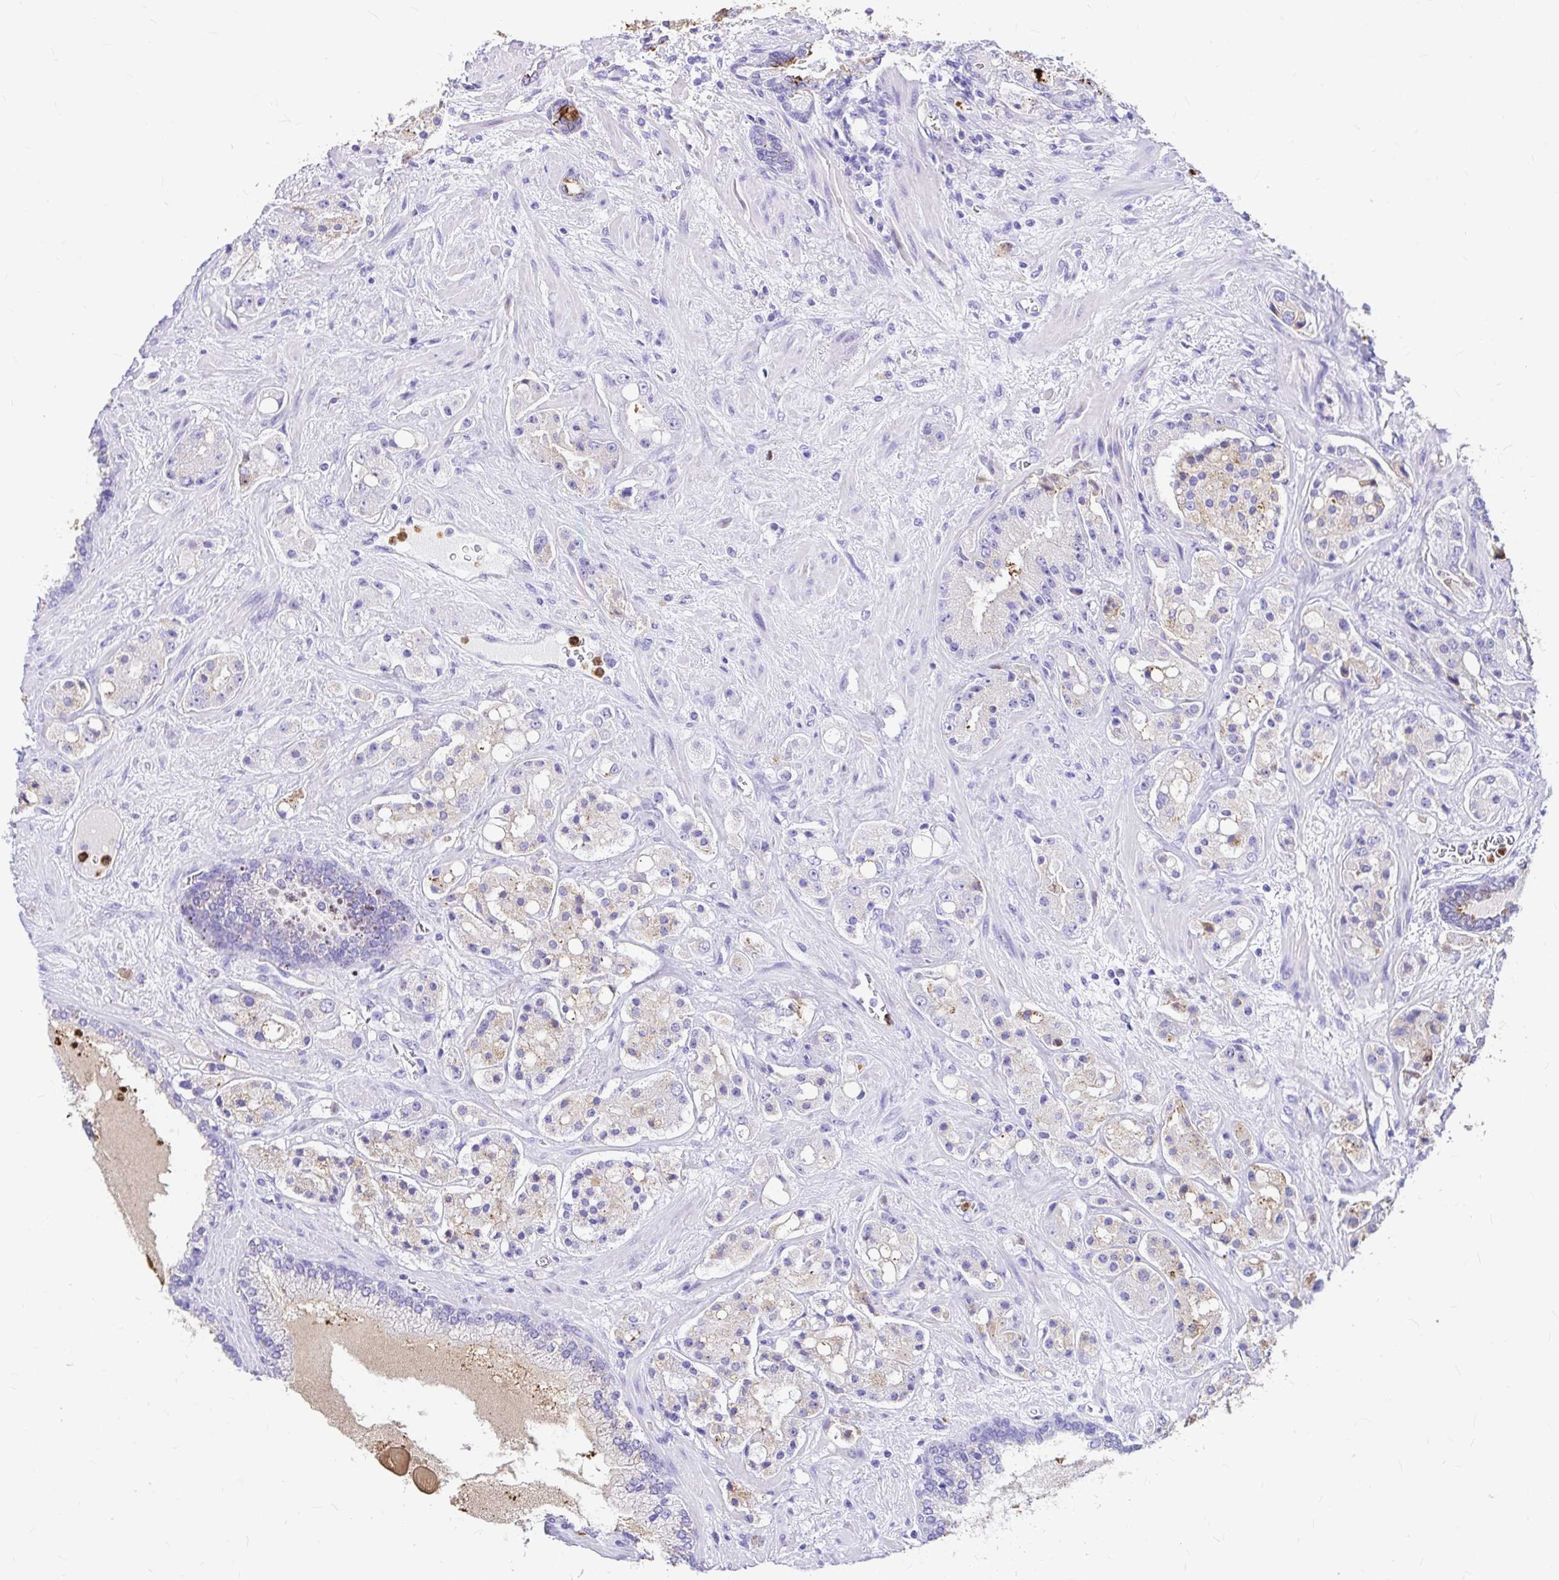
{"staining": {"intensity": "weak", "quantity": "25%-75%", "location": "cytoplasmic/membranous"}, "tissue": "prostate cancer", "cell_type": "Tumor cells", "image_type": "cancer", "snomed": [{"axis": "morphology", "description": "Adenocarcinoma, High grade"}, {"axis": "topography", "description": "Prostate"}], "caption": "This is a micrograph of immunohistochemistry (IHC) staining of high-grade adenocarcinoma (prostate), which shows weak expression in the cytoplasmic/membranous of tumor cells.", "gene": "CLEC1B", "patient": {"sex": "male", "age": 67}}